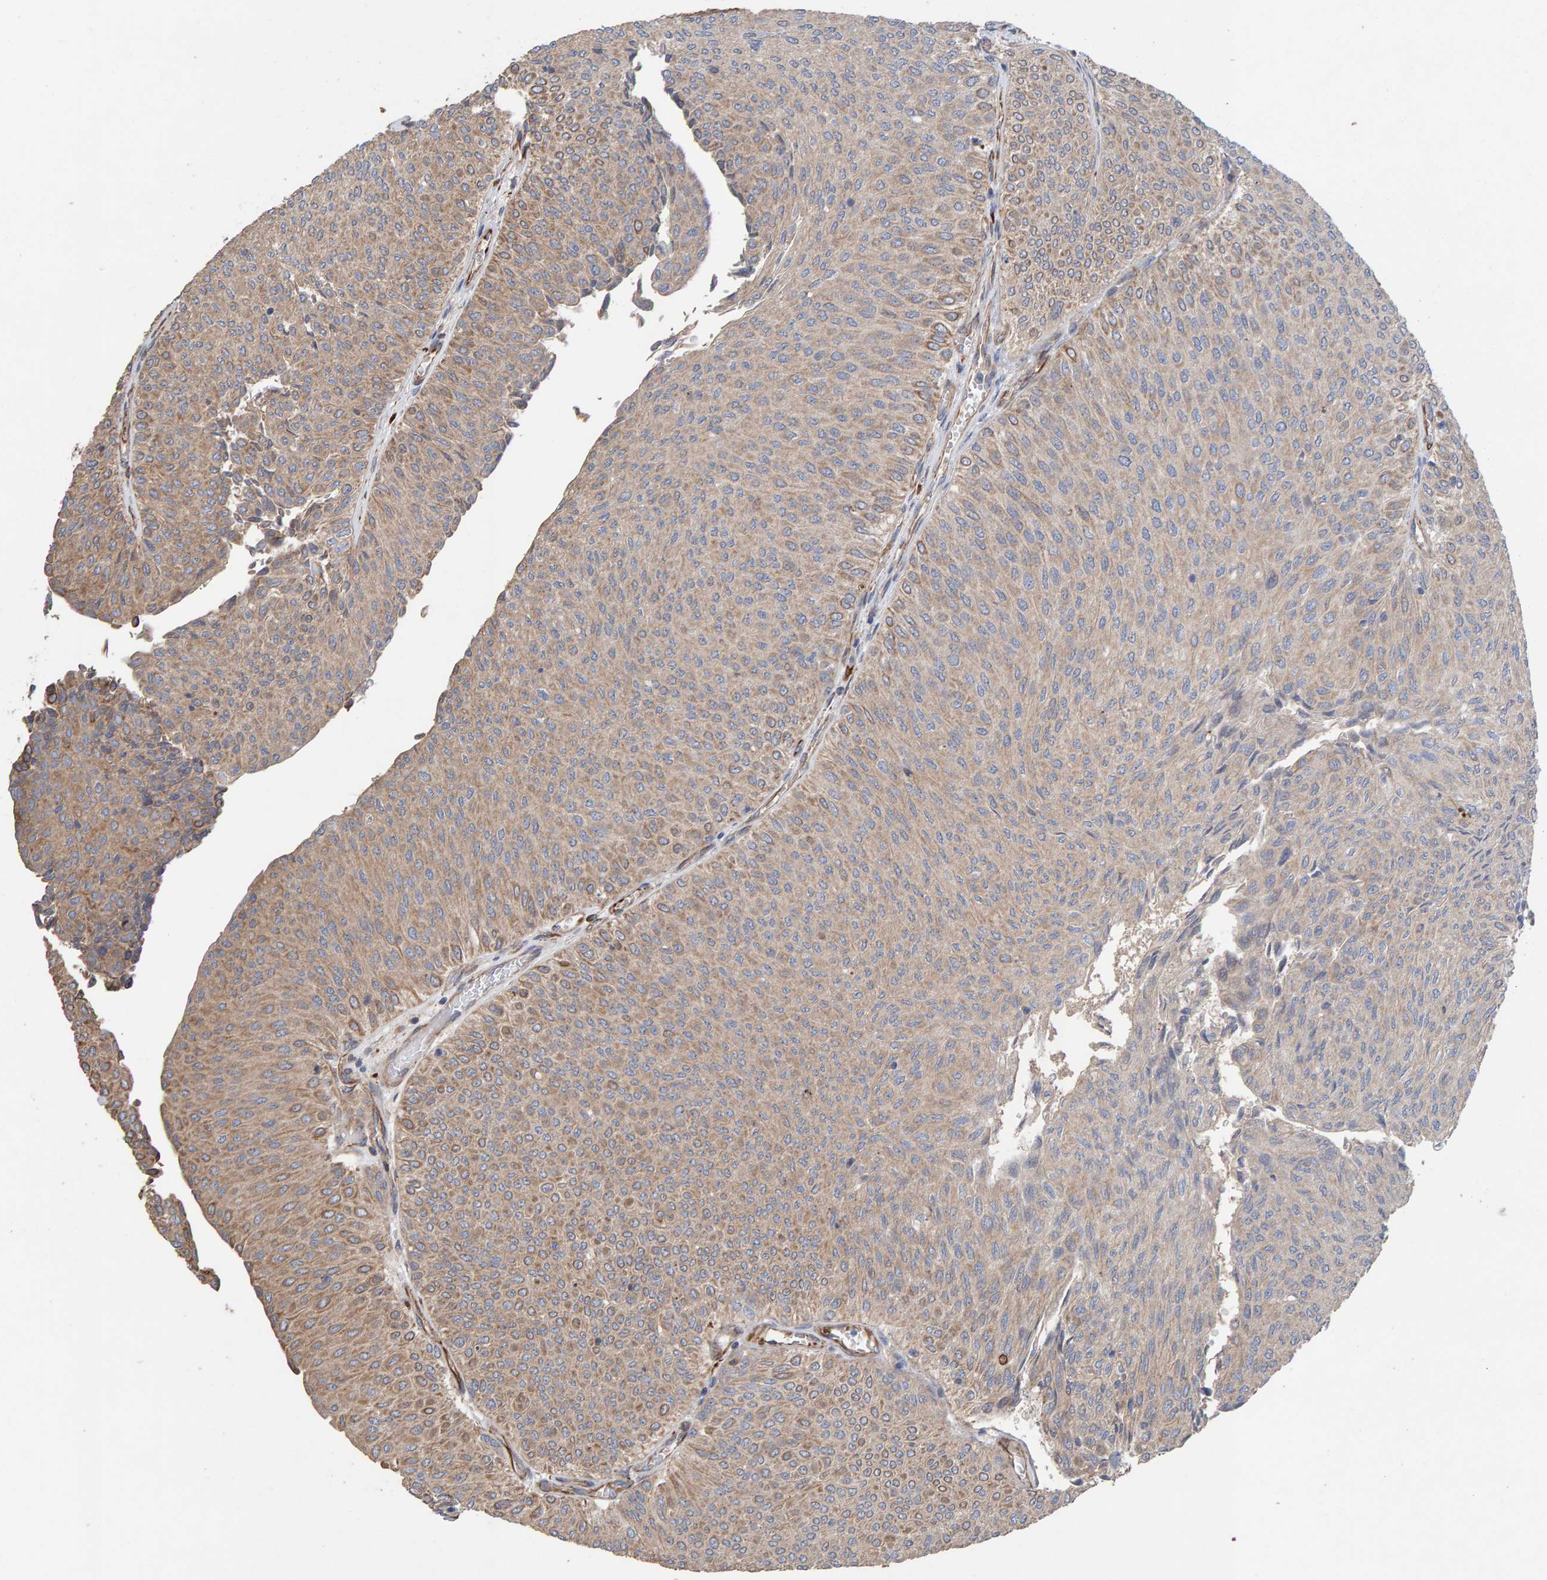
{"staining": {"intensity": "weak", "quantity": ">75%", "location": "cytoplasmic/membranous"}, "tissue": "urothelial cancer", "cell_type": "Tumor cells", "image_type": "cancer", "snomed": [{"axis": "morphology", "description": "Urothelial carcinoma, Low grade"}, {"axis": "topography", "description": "Urinary bladder"}], "caption": "Low-grade urothelial carcinoma stained for a protein (brown) demonstrates weak cytoplasmic/membranous positive positivity in about >75% of tumor cells.", "gene": "ZNF347", "patient": {"sex": "male", "age": 78}}